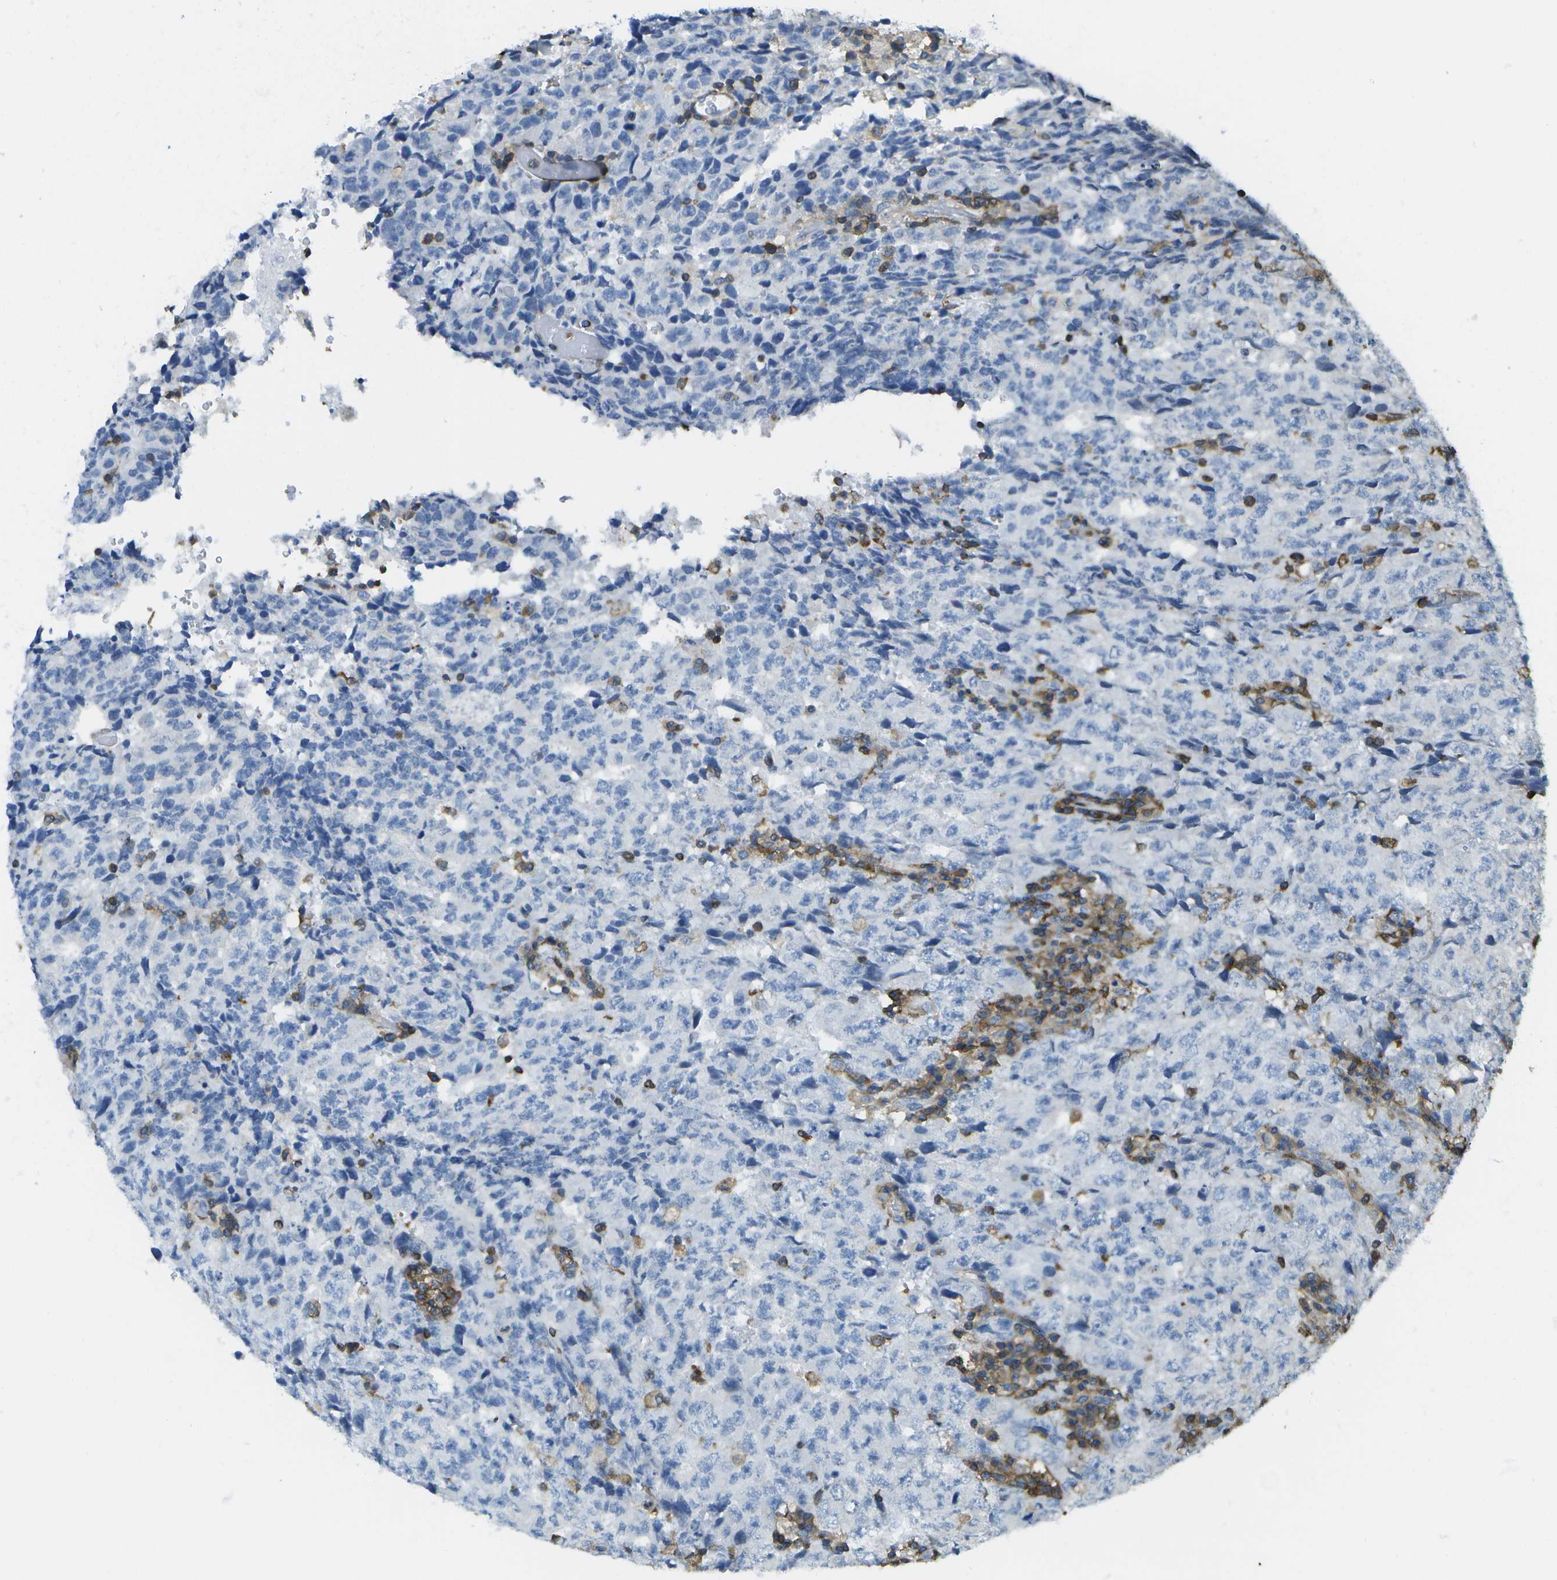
{"staining": {"intensity": "negative", "quantity": "none", "location": "none"}, "tissue": "testis cancer", "cell_type": "Tumor cells", "image_type": "cancer", "snomed": [{"axis": "morphology", "description": "Necrosis, NOS"}, {"axis": "morphology", "description": "Carcinoma, Embryonal, NOS"}, {"axis": "topography", "description": "Testis"}], "caption": "Tumor cells show no significant protein staining in testis cancer (embryonal carcinoma). (DAB immunohistochemistry, high magnification).", "gene": "RCSD1", "patient": {"sex": "male", "age": 19}}